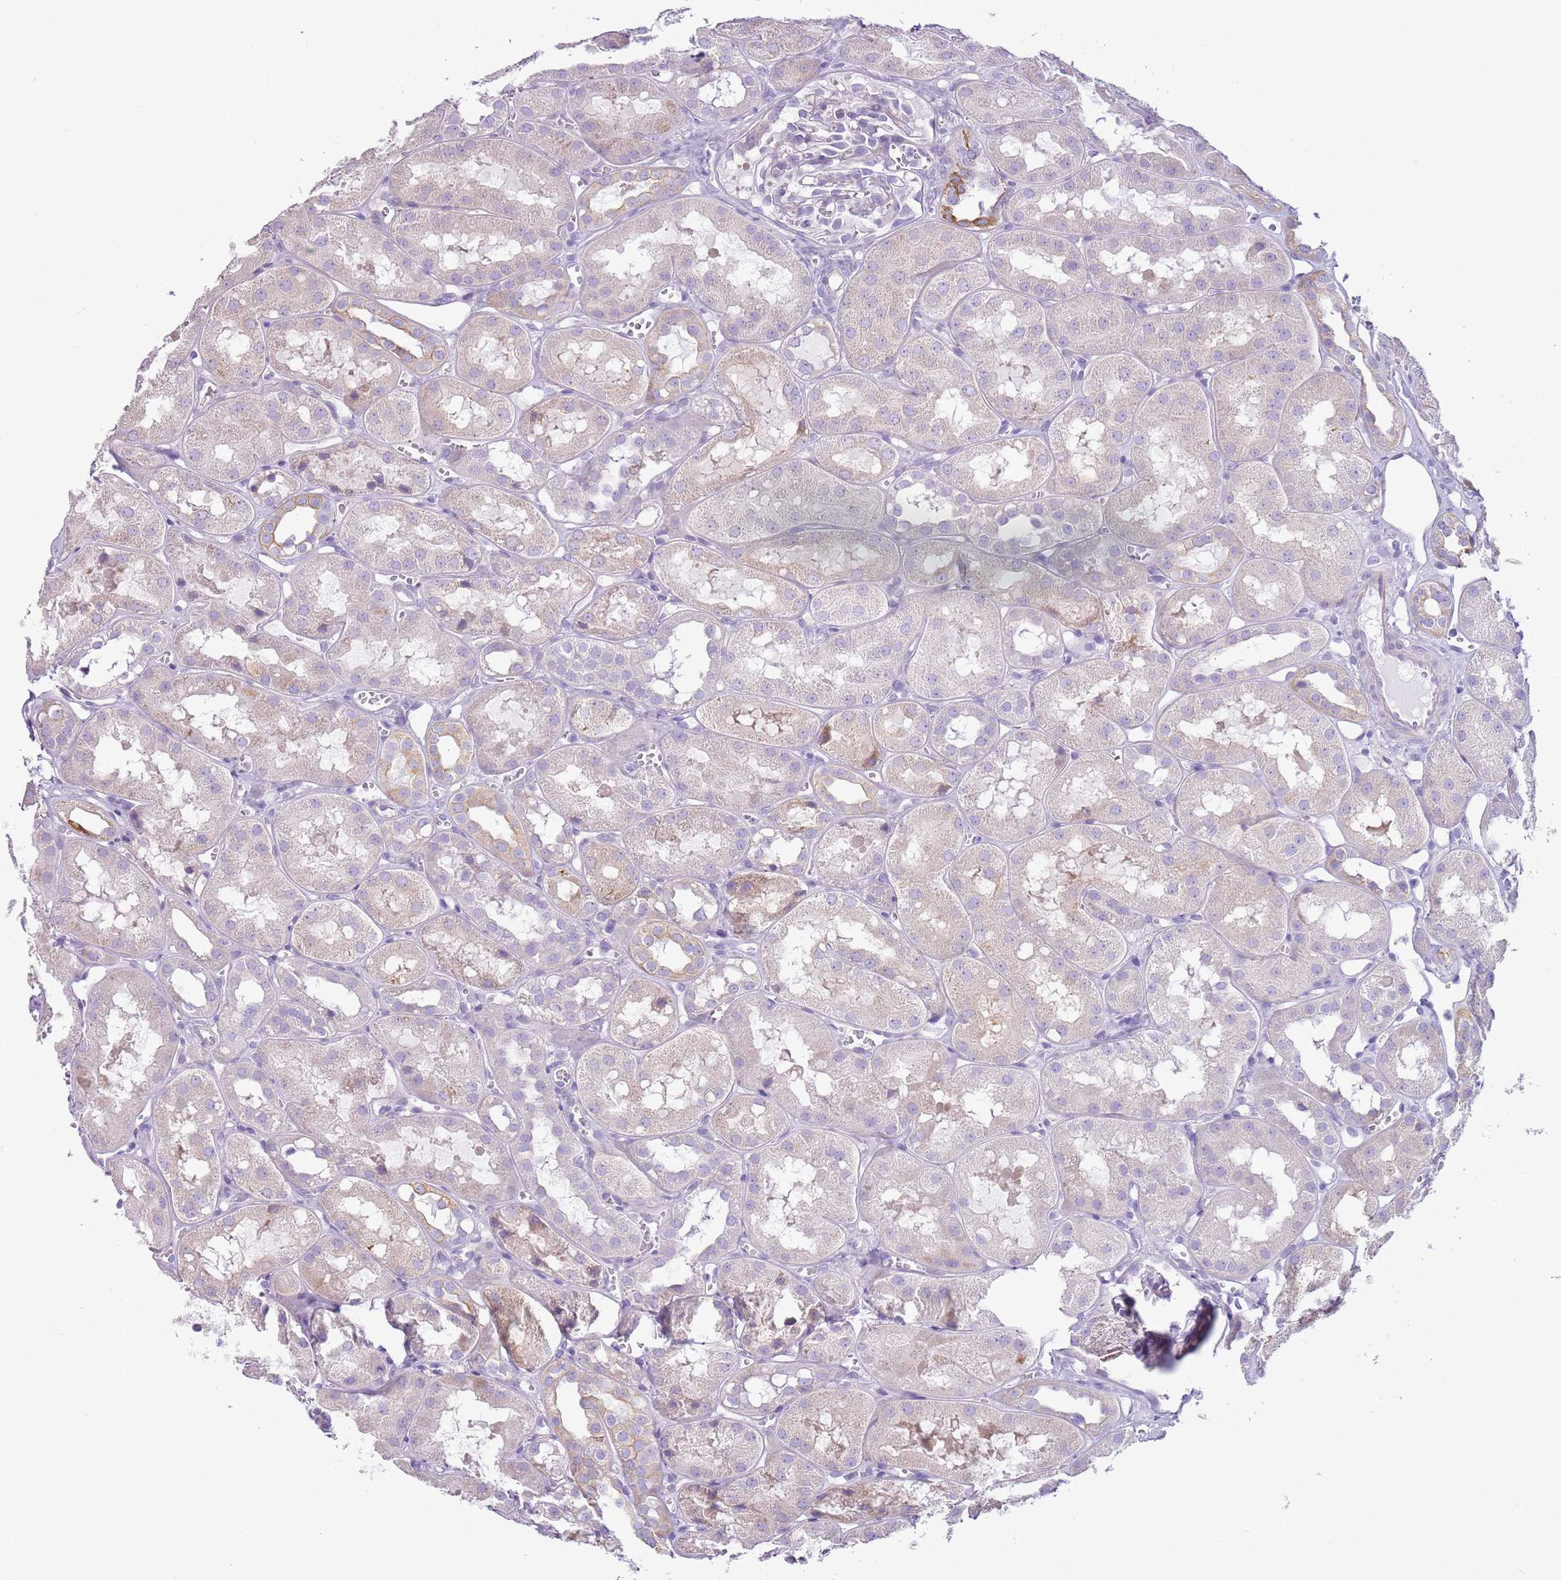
{"staining": {"intensity": "negative", "quantity": "none", "location": "none"}, "tissue": "kidney", "cell_type": "Cells in glomeruli", "image_type": "normal", "snomed": [{"axis": "morphology", "description": "Normal tissue, NOS"}, {"axis": "topography", "description": "Kidney"}], "caption": "An immunohistochemistry (IHC) histopathology image of normal kidney is shown. There is no staining in cells in glomeruli of kidney.", "gene": "OAF", "patient": {"sex": "male", "age": 16}}